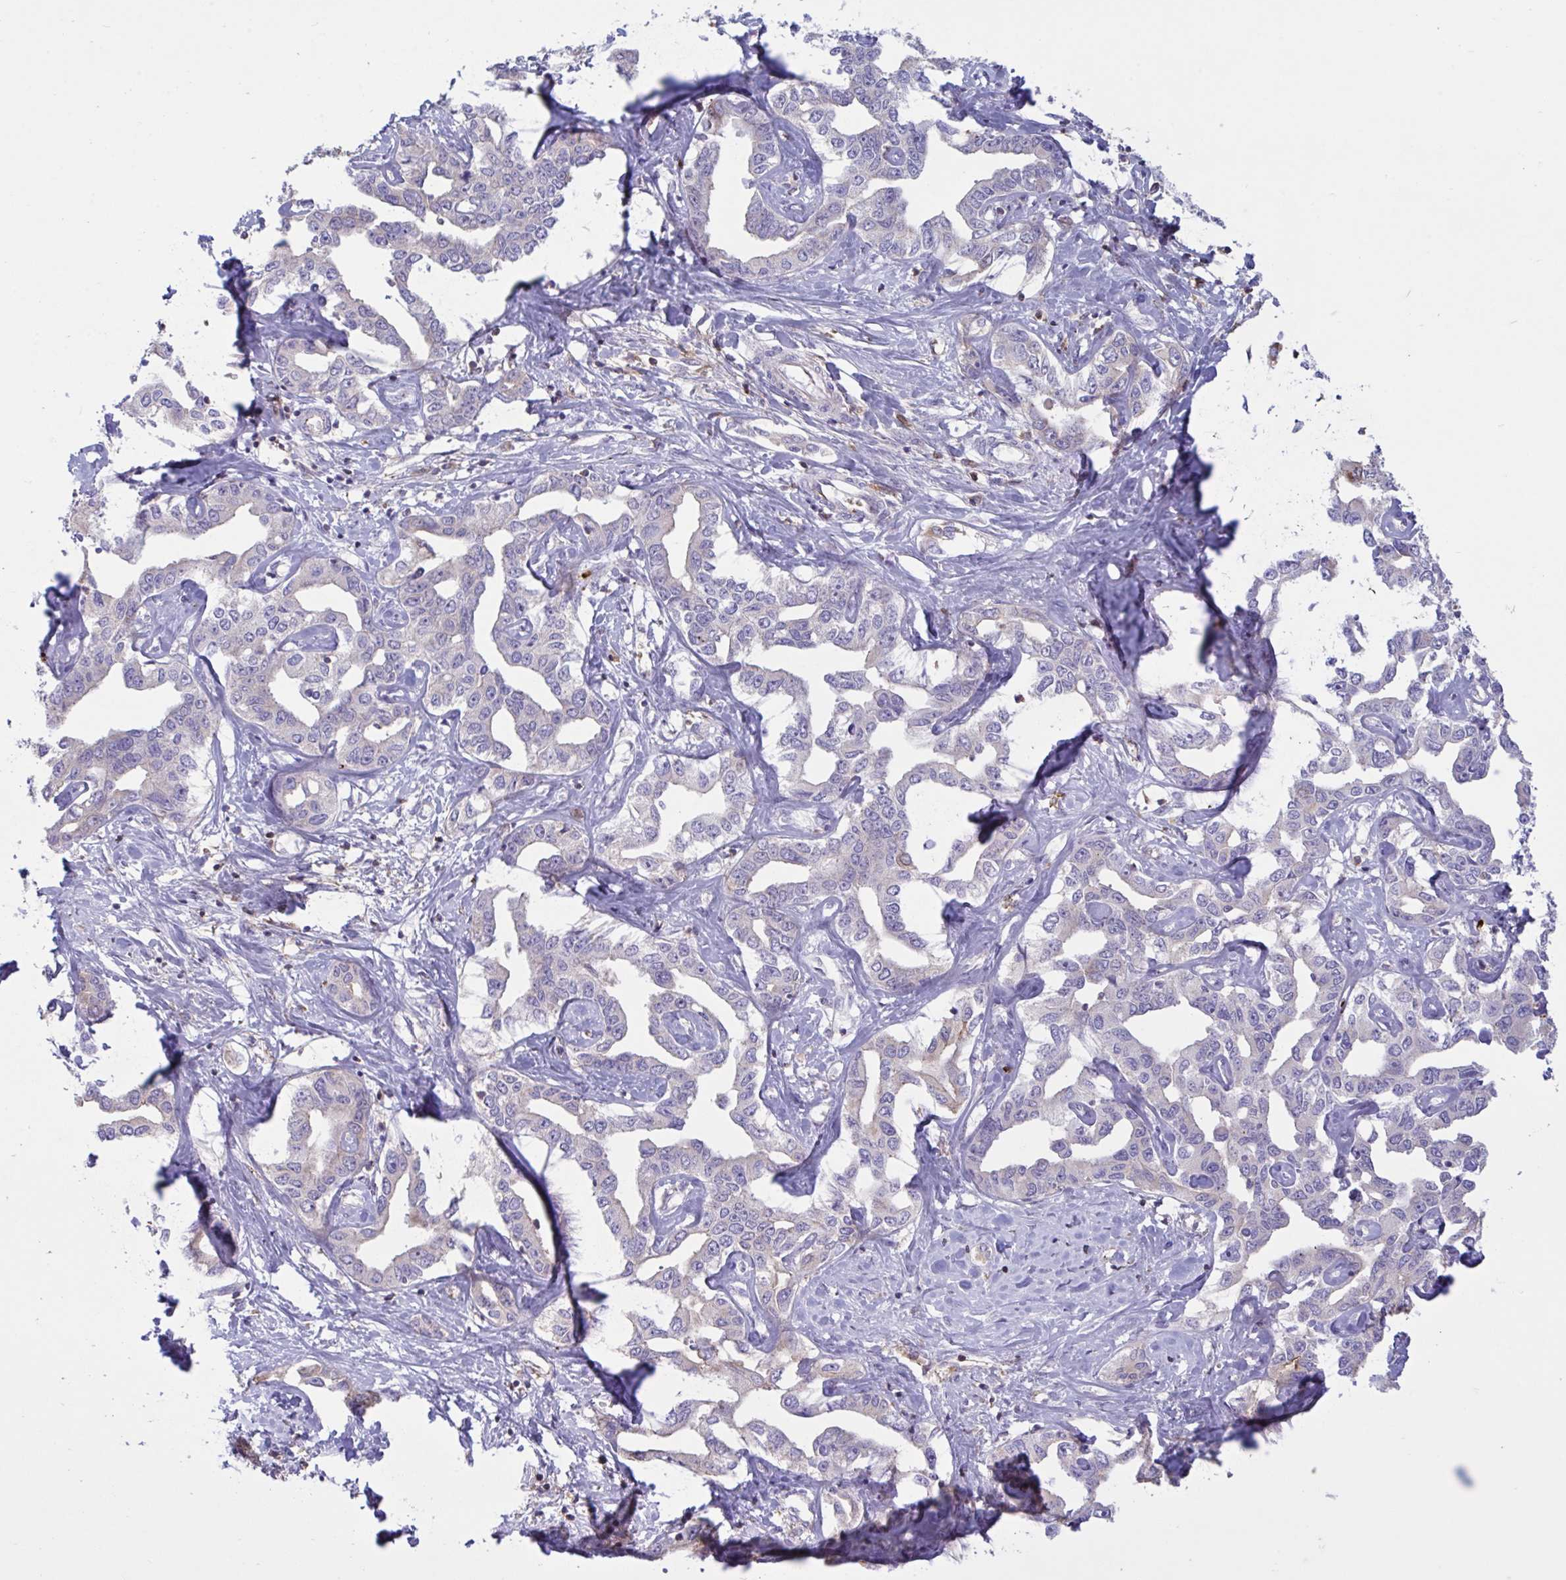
{"staining": {"intensity": "negative", "quantity": "none", "location": "none"}, "tissue": "liver cancer", "cell_type": "Tumor cells", "image_type": "cancer", "snomed": [{"axis": "morphology", "description": "Cholangiocarcinoma"}, {"axis": "topography", "description": "Liver"}], "caption": "Liver cancer was stained to show a protein in brown. There is no significant staining in tumor cells. (DAB immunohistochemistry (IHC), high magnification).", "gene": "IL1R1", "patient": {"sex": "male", "age": 59}}